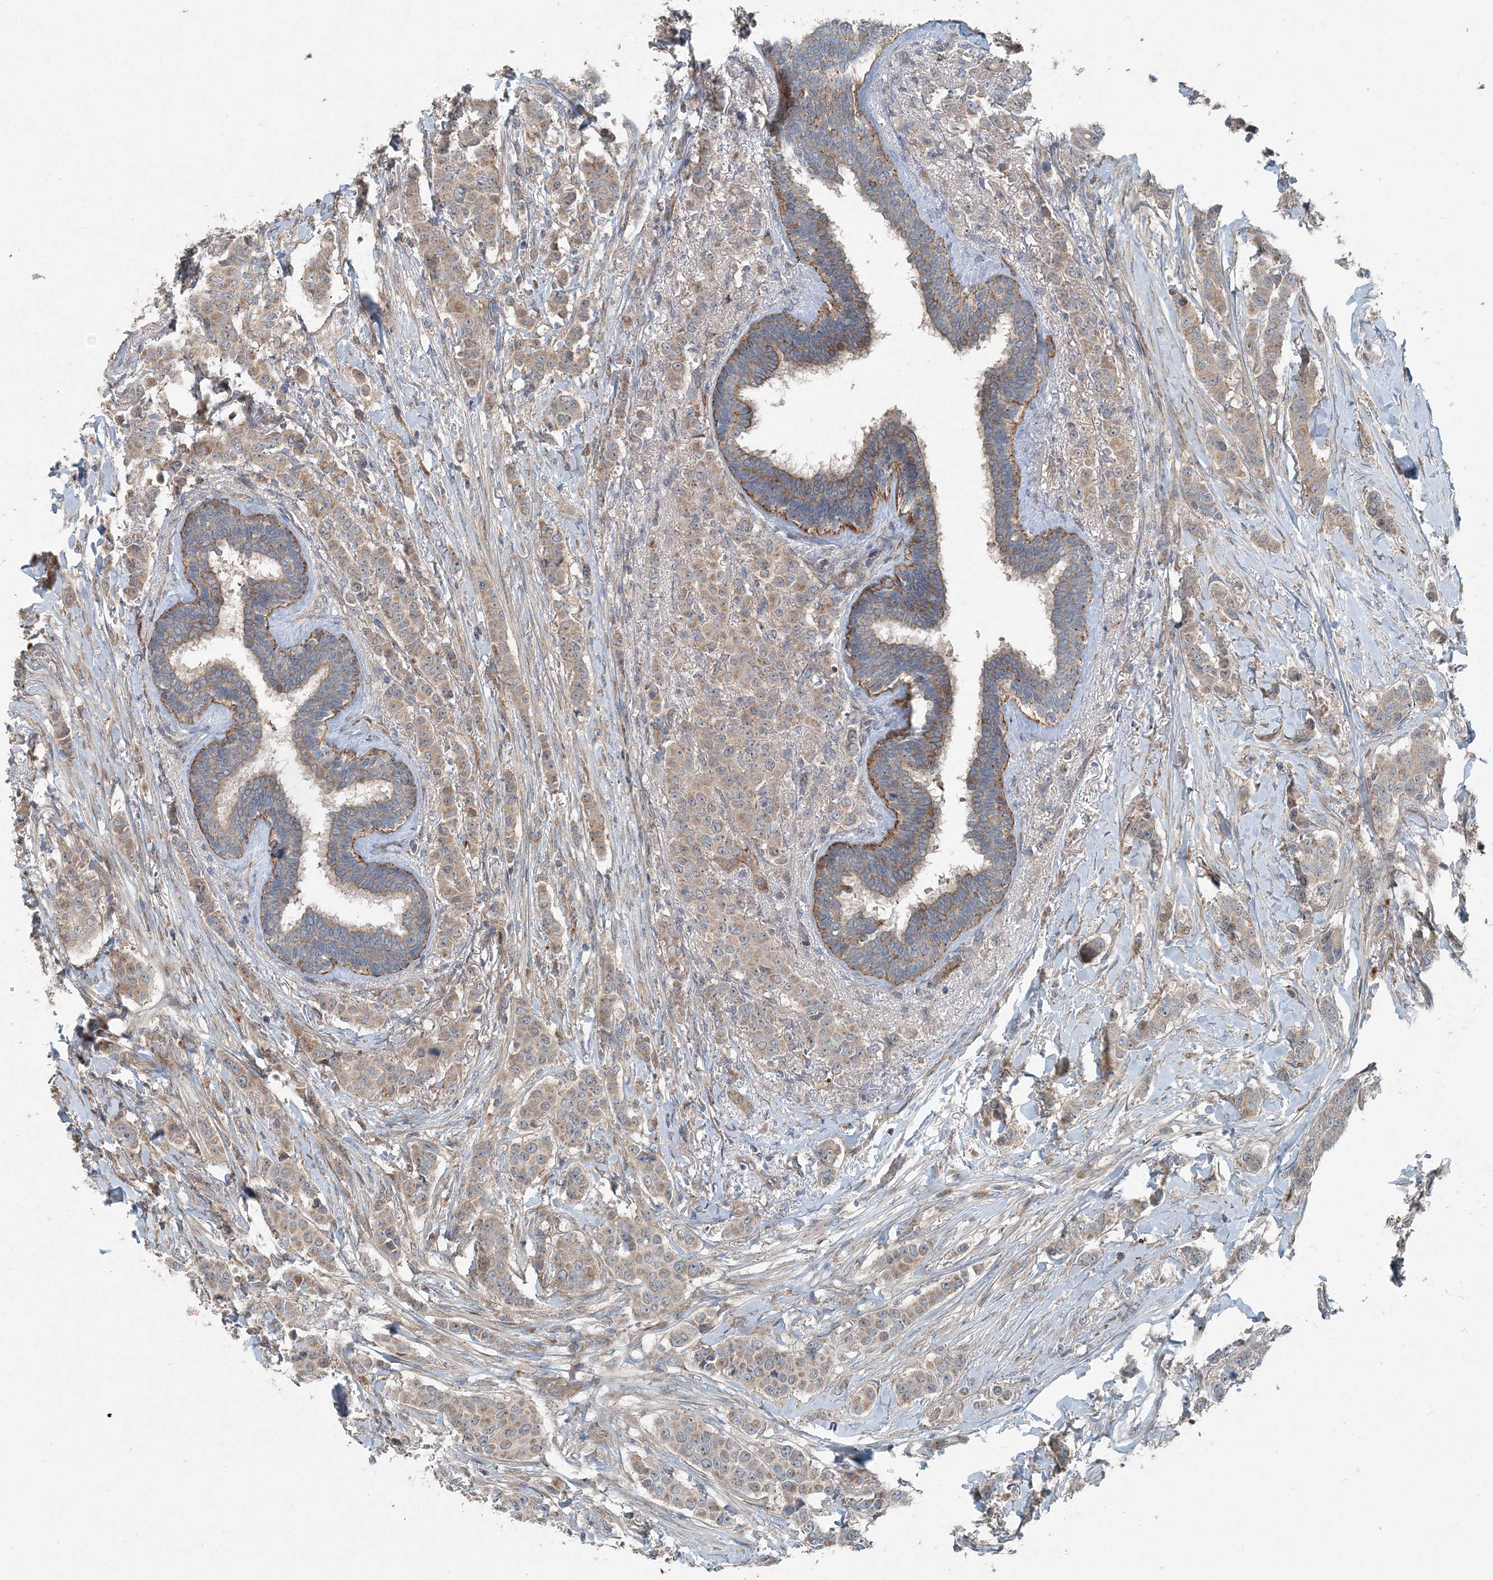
{"staining": {"intensity": "weak", "quantity": ">75%", "location": "cytoplasmic/membranous"}, "tissue": "breast cancer", "cell_type": "Tumor cells", "image_type": "cancer", "snomed": [{"axis": "morphology", "description": "Duct carcinoma"}, {"axis": "topography", "description": "Breast"}], "caption": "An immunohistochemistry (IHC) image of tumor tissue is shown. Protein staining in brown labels weak cytoplasmic/membranous positivity in intraductal carcinoma (breast) within tumor cells.", "gene": "INTU", "patient": {"sex": "female", "age": 40}}